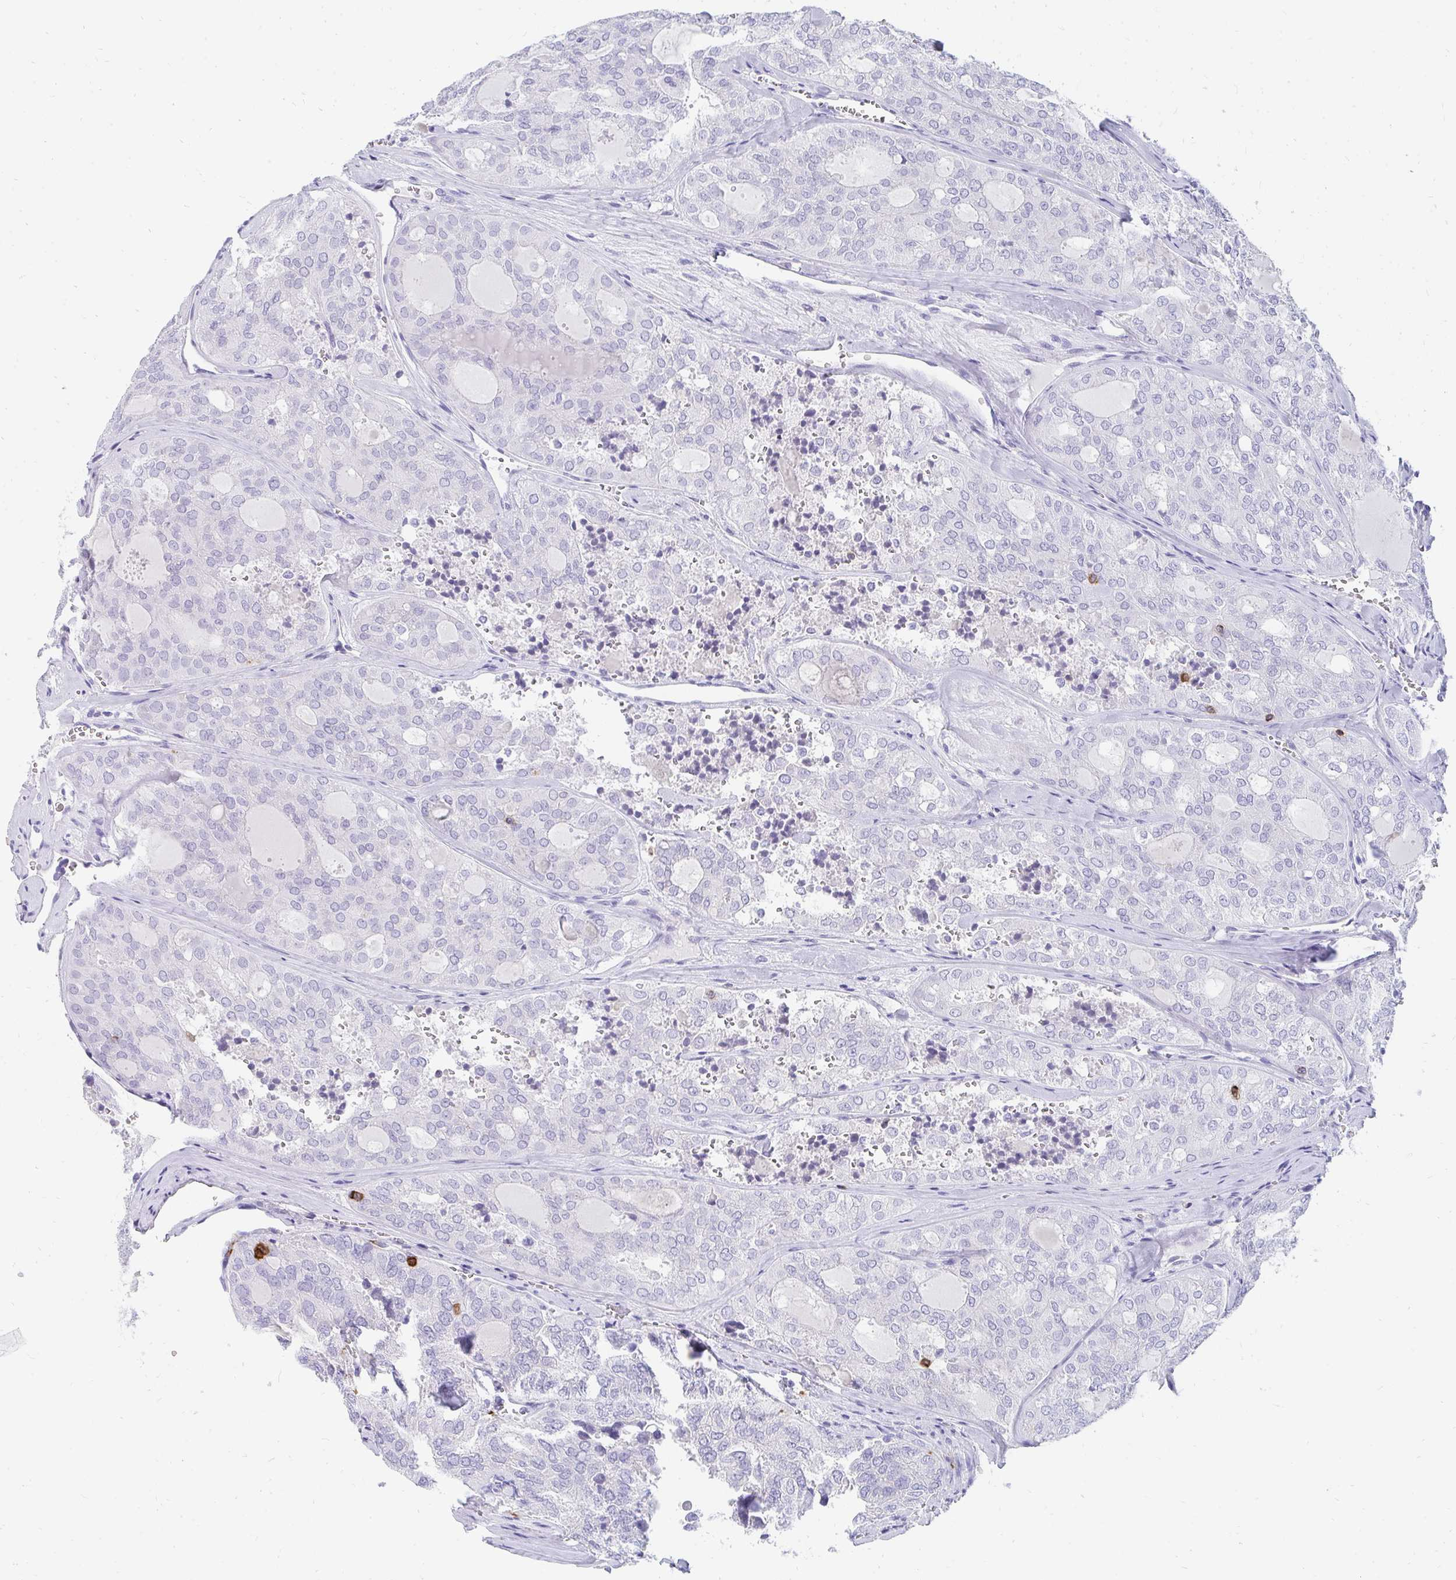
{"staining": {"intensity": "negative", "quantity": "none", "location": "none"}, "tissue": "thyroid cancer", "cell_type": "Tumor cells", "image_type": "cancer", "snomed": [{"axis": "morphology", "description": "Follicular adenoma carcinoma, NOS"}, {"axis": "topography", "description": "Thyroid gland"}], "caption": "Tumor cells show no significant protein staining in thyroid cancer. (Brightfield microscopy of DAB immunohistochemistry (IHC) at high magnification).", "gene": "CD7", "patient": {"sex": "male", "age": 75}}